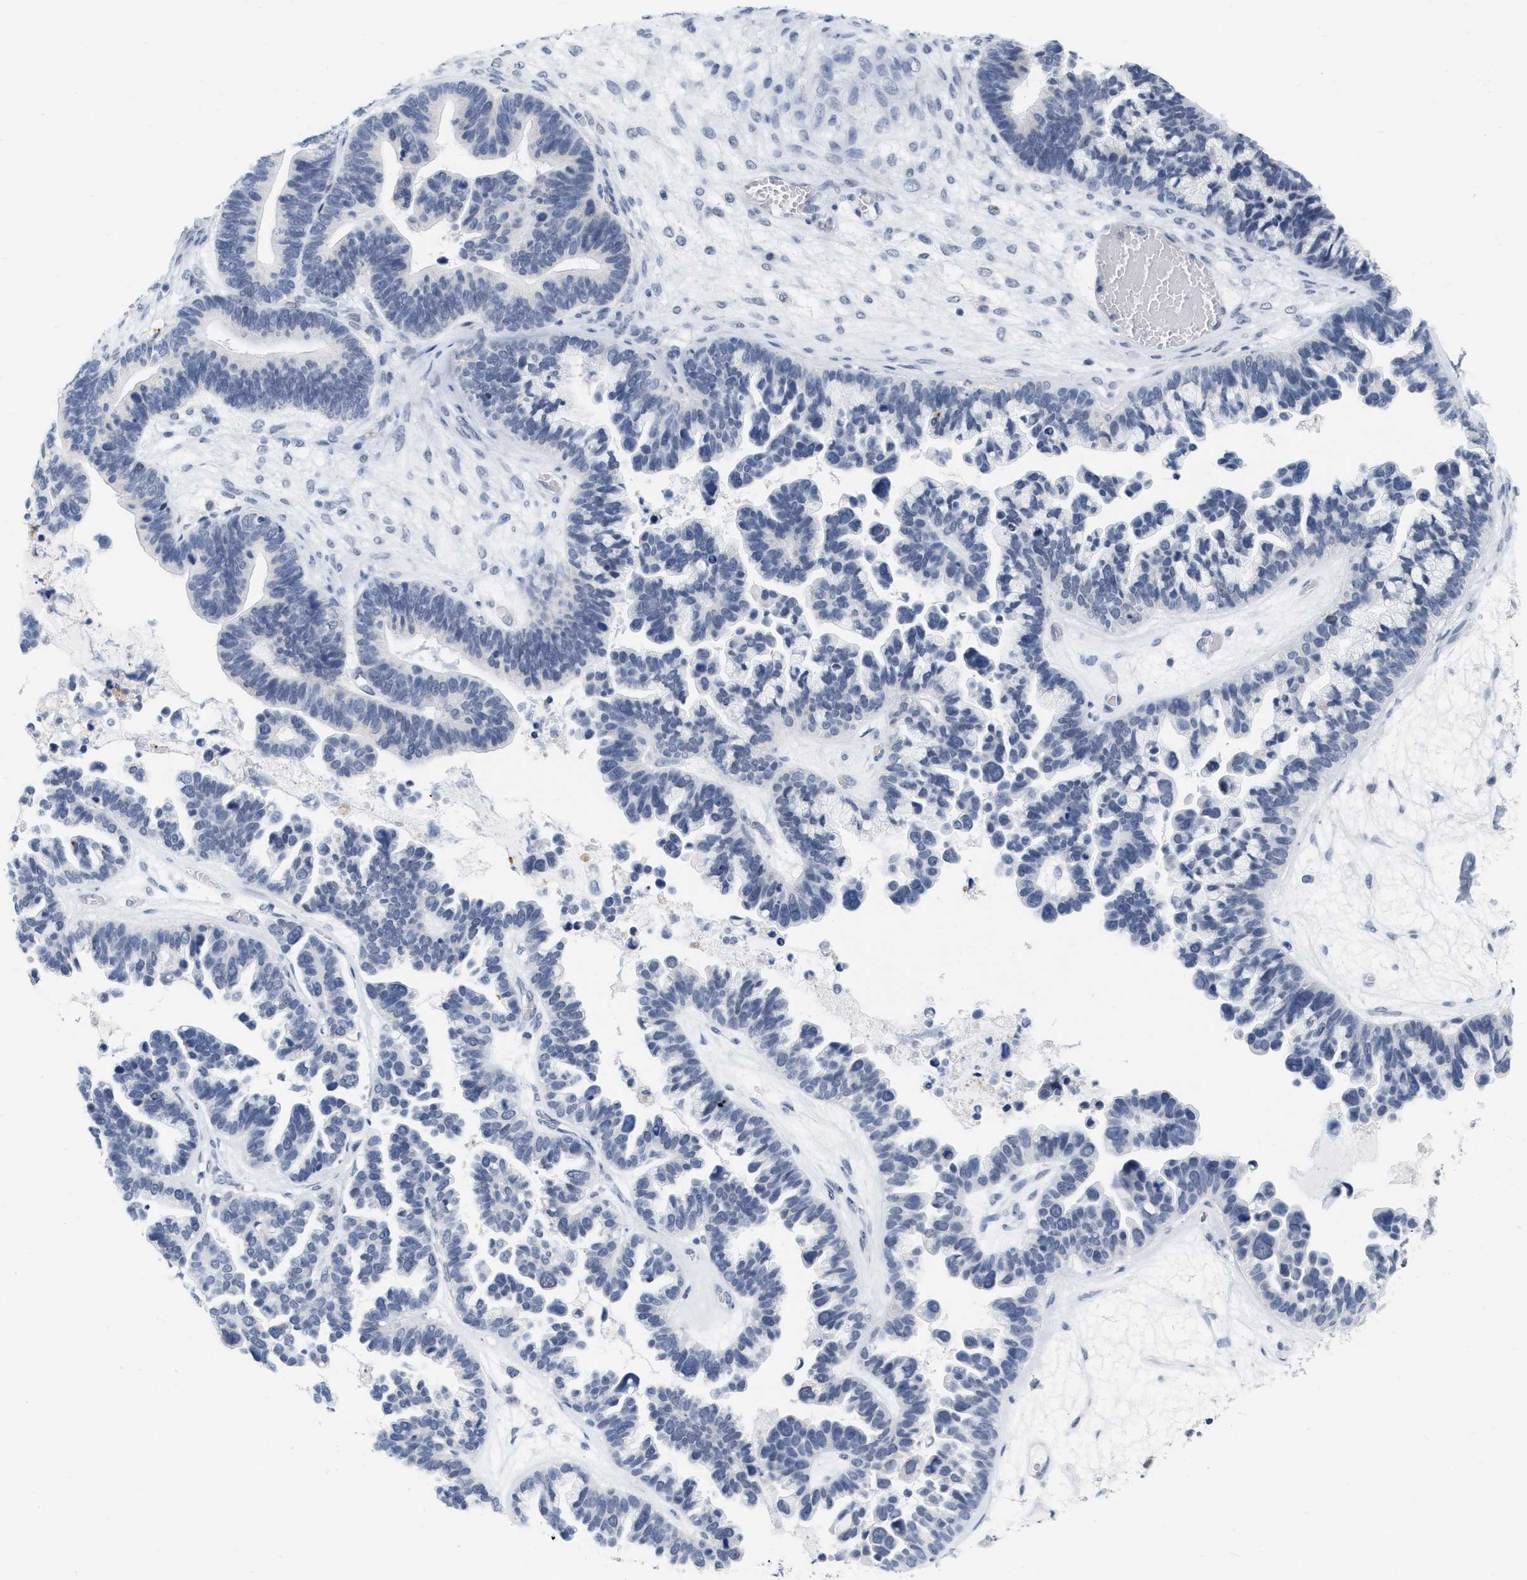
{"staining": {"intensity": "negative", "quantity": "none", "location": "none"}, "tissue": "ovarian cancer", "cell_type": "Tumor cells", "image_type": "cancer", "snomed": [{"axis": "morphology", "description": "Cystadenocarcinoma, serous, NOS"}, {"axis": "topography", "description": "Ovary"}], "caption": "Tumor cells show no significant protein positivity in ovarian cancer (serous cystadenocarcinoma).", "gene": "XIRP1", "patient": {"sex": "female", "age": 56}}